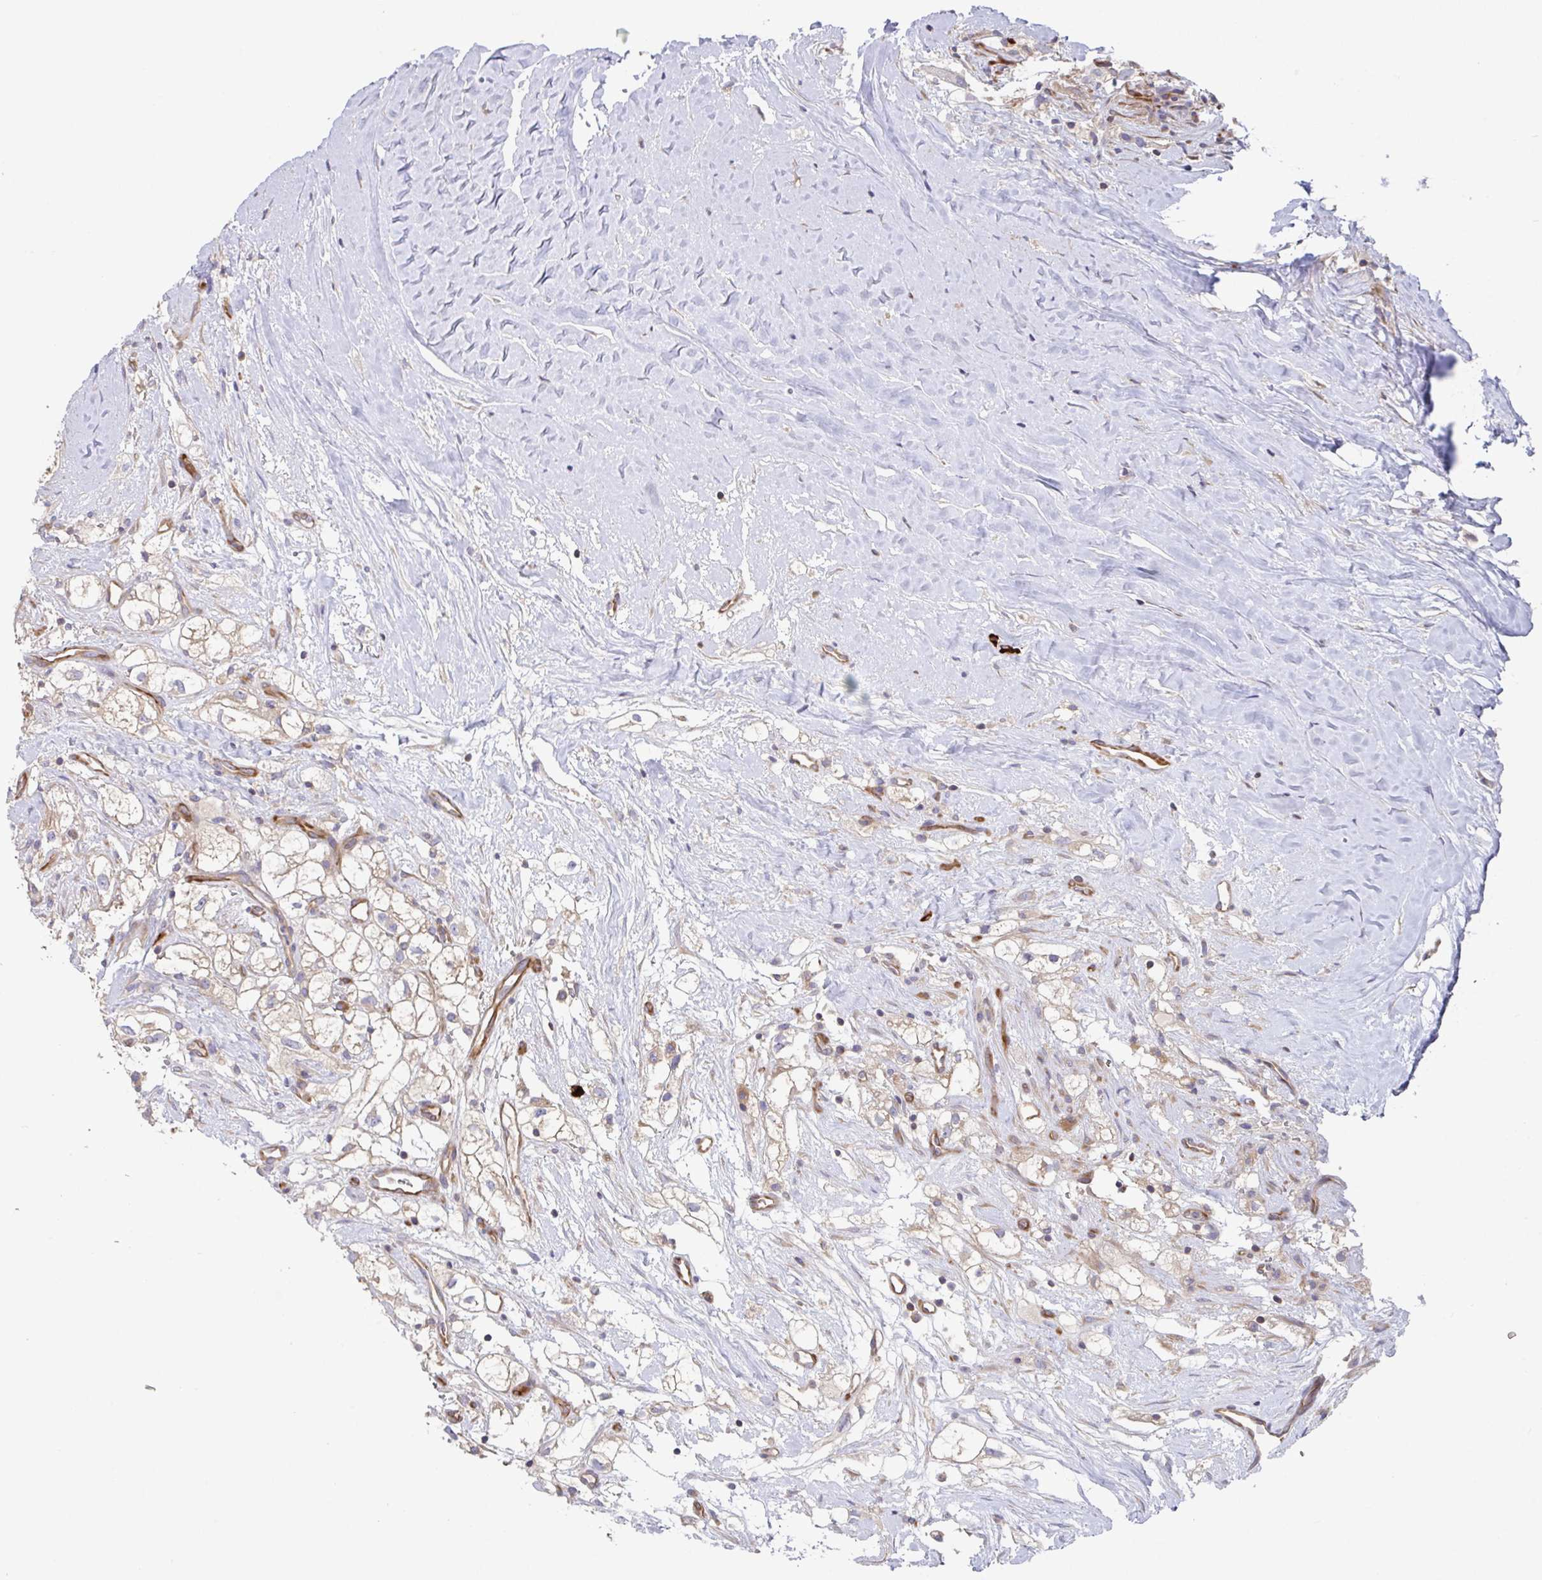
{"staining": {"intensity": "weak", "quantity": ">75%", "location": "cytoplasmic/membranous"}, "tissue": "renal cancer", "cell_type": "Tumor cells", "image_type": "cancer", "snomed": [{"axis": "morphology", "description": "Adenocarcinoma, NOS"}, {"axis": "topography", "description": "Kidney"}], "caption": "Renal cancer (adenocarcinoma) stained for a protein displays weak cytoplasmic/membranous positivity in tumor cells. The staining was performed using DAB to visualize the protein expression in brown, while the nuclei were stained in blue with hematoxylin (Magnification: 20x).", "gene": "YARS2", "patient": {"sex": "male", "age": 59}}